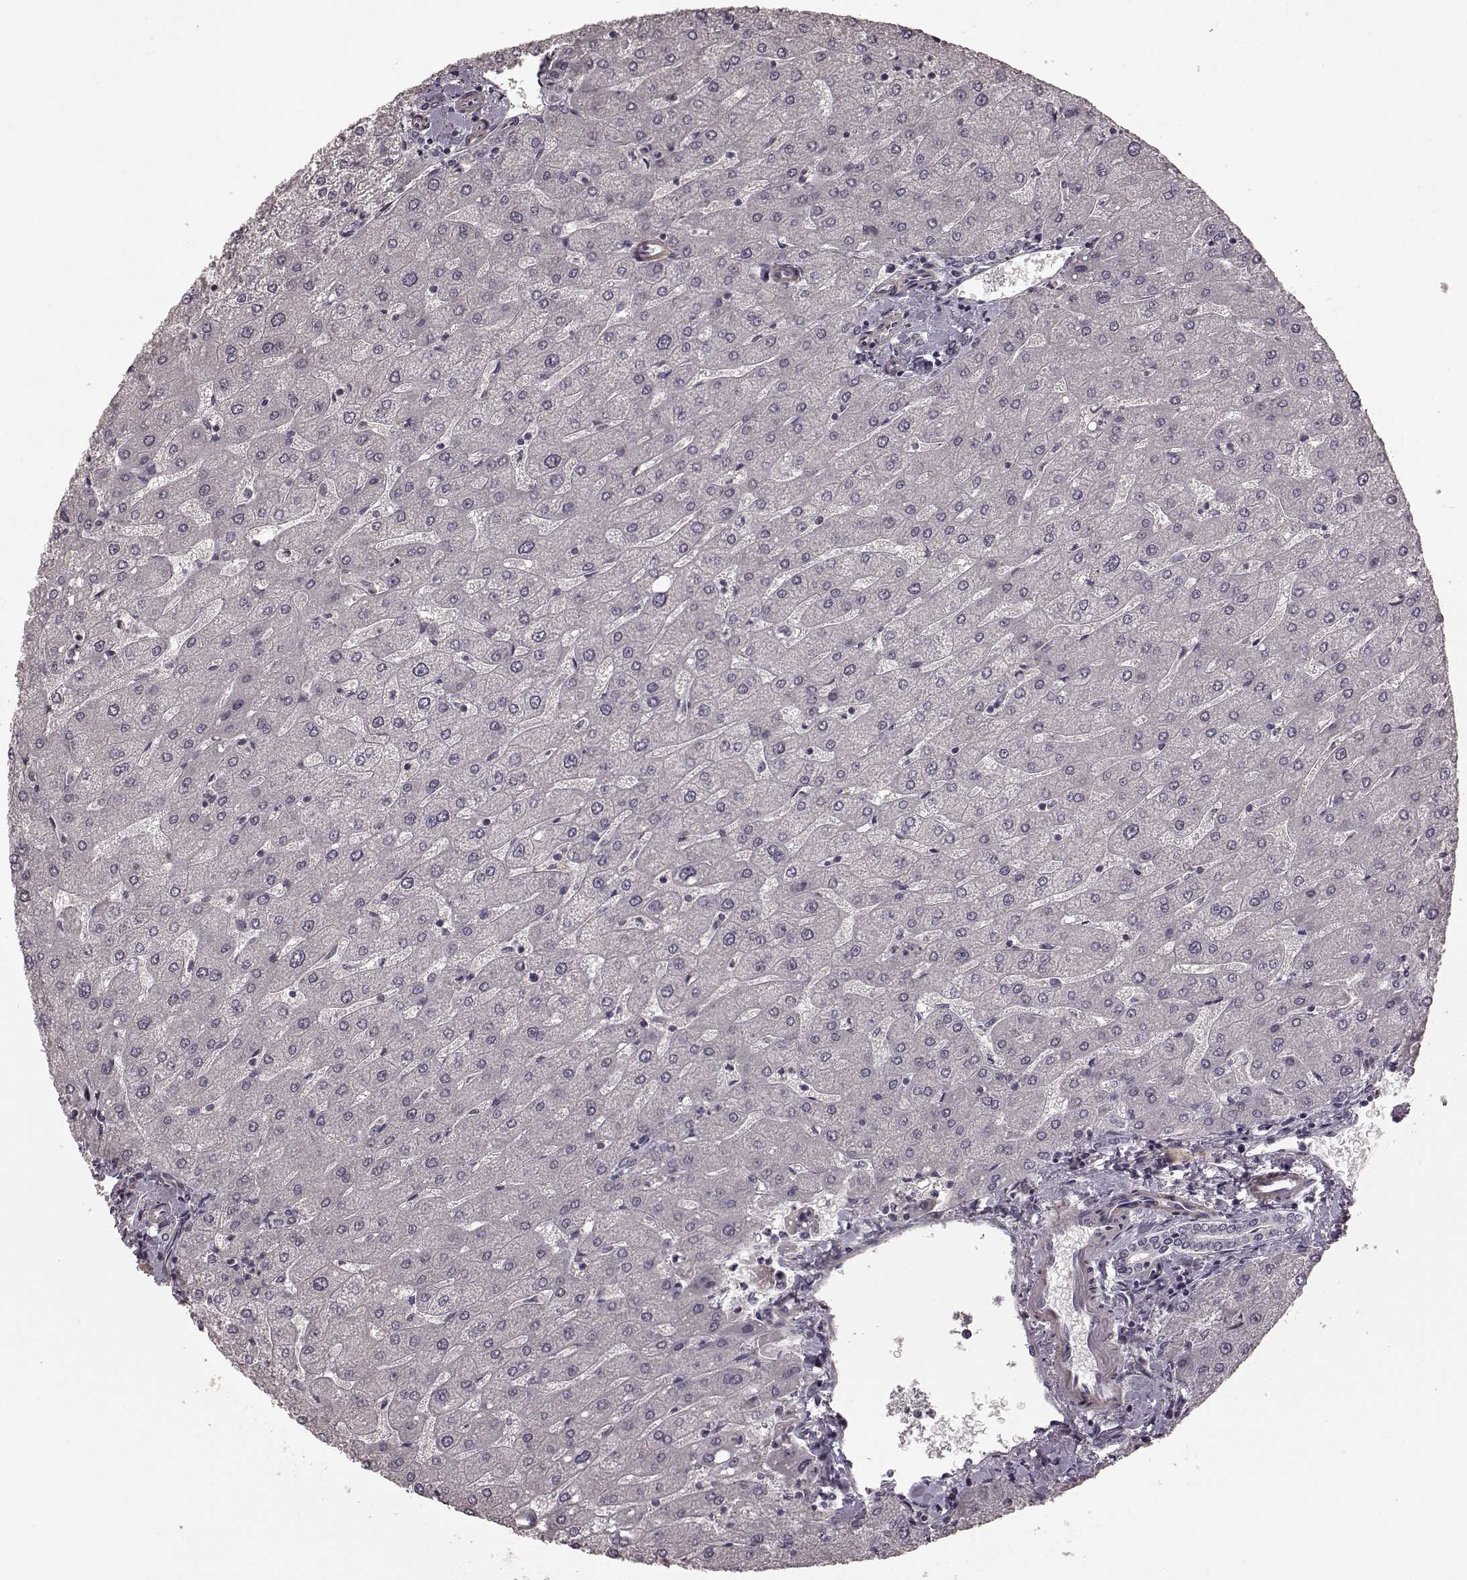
{"staining": {"intensity": "negative", "quantity": "none", "location": "none"}, "tissue": "liver", "cell_type": "Cholangiocytes", "image_type": "normal", "snomed": [{"axis": "morphology", "description": "Normal tissue, NOS"}, {"axis": "topography", "description": "Liver"}], "caption": "This is an immunohistochemistry image of benign human liver. There is no staining in cholangiocytes.", "gene": "PRKCE", "patient": {"sex": "male", "age": 67}}